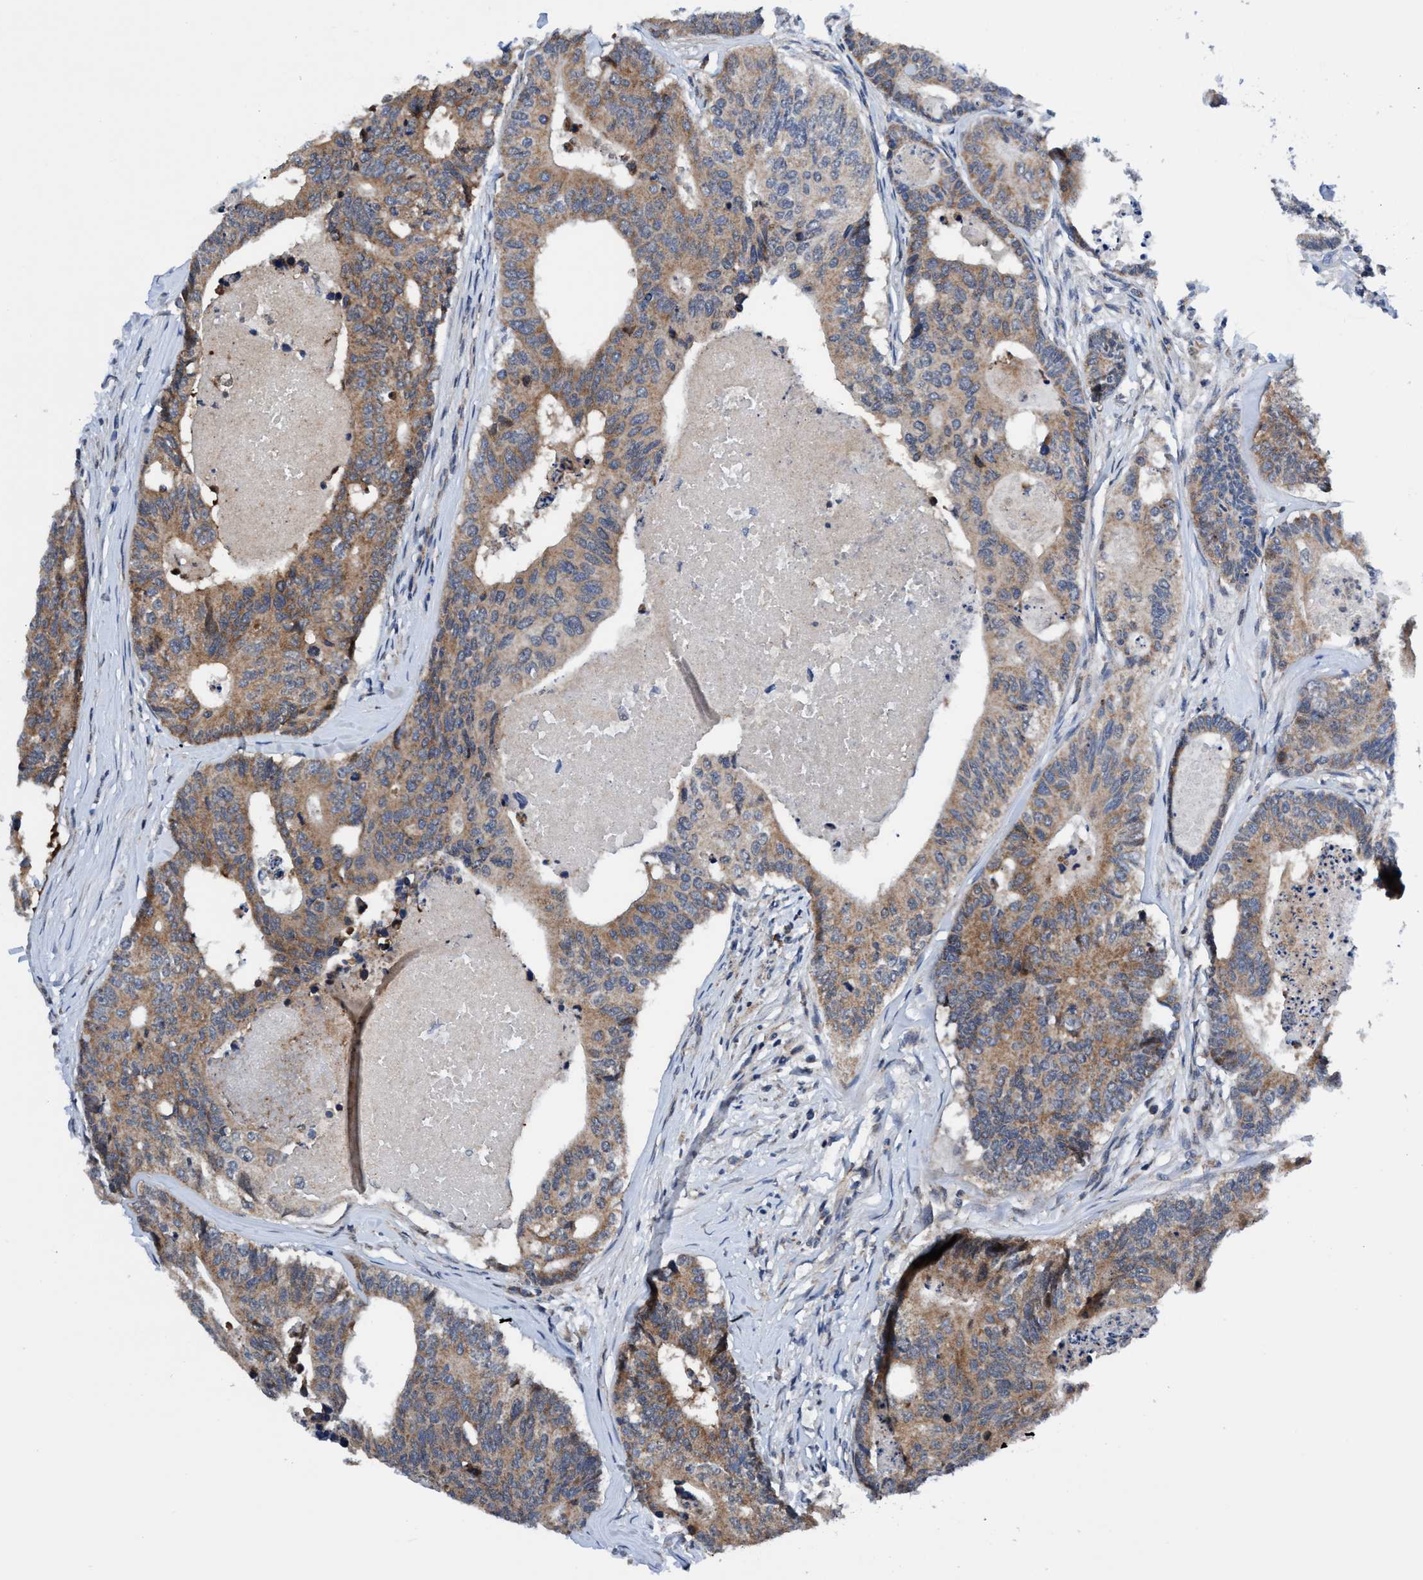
{"staining": {"intensity": "moderate", "quantity": ">75%", "location": "cytoplasmic/membranous"}, "tissue": "colorectal cancer", "cell_type": "Tumor cells", "image_type": "cancer", "snomed": [{"axis": "morphology", "description": "Adenocarcinoma, NOS"}, {"axis": "topography", "description": "Colon"}], "caption": "An immunohistochemistry (IHC) histopathology image of neoplastic tissue is shown. Protein staining in brown shows moderate cytoplasmic/membranous positivity in colorectal adenocarcinoma within tumor cells.", "gene": "AGAP2", "patient": {"sex": "female", "age": 67}}